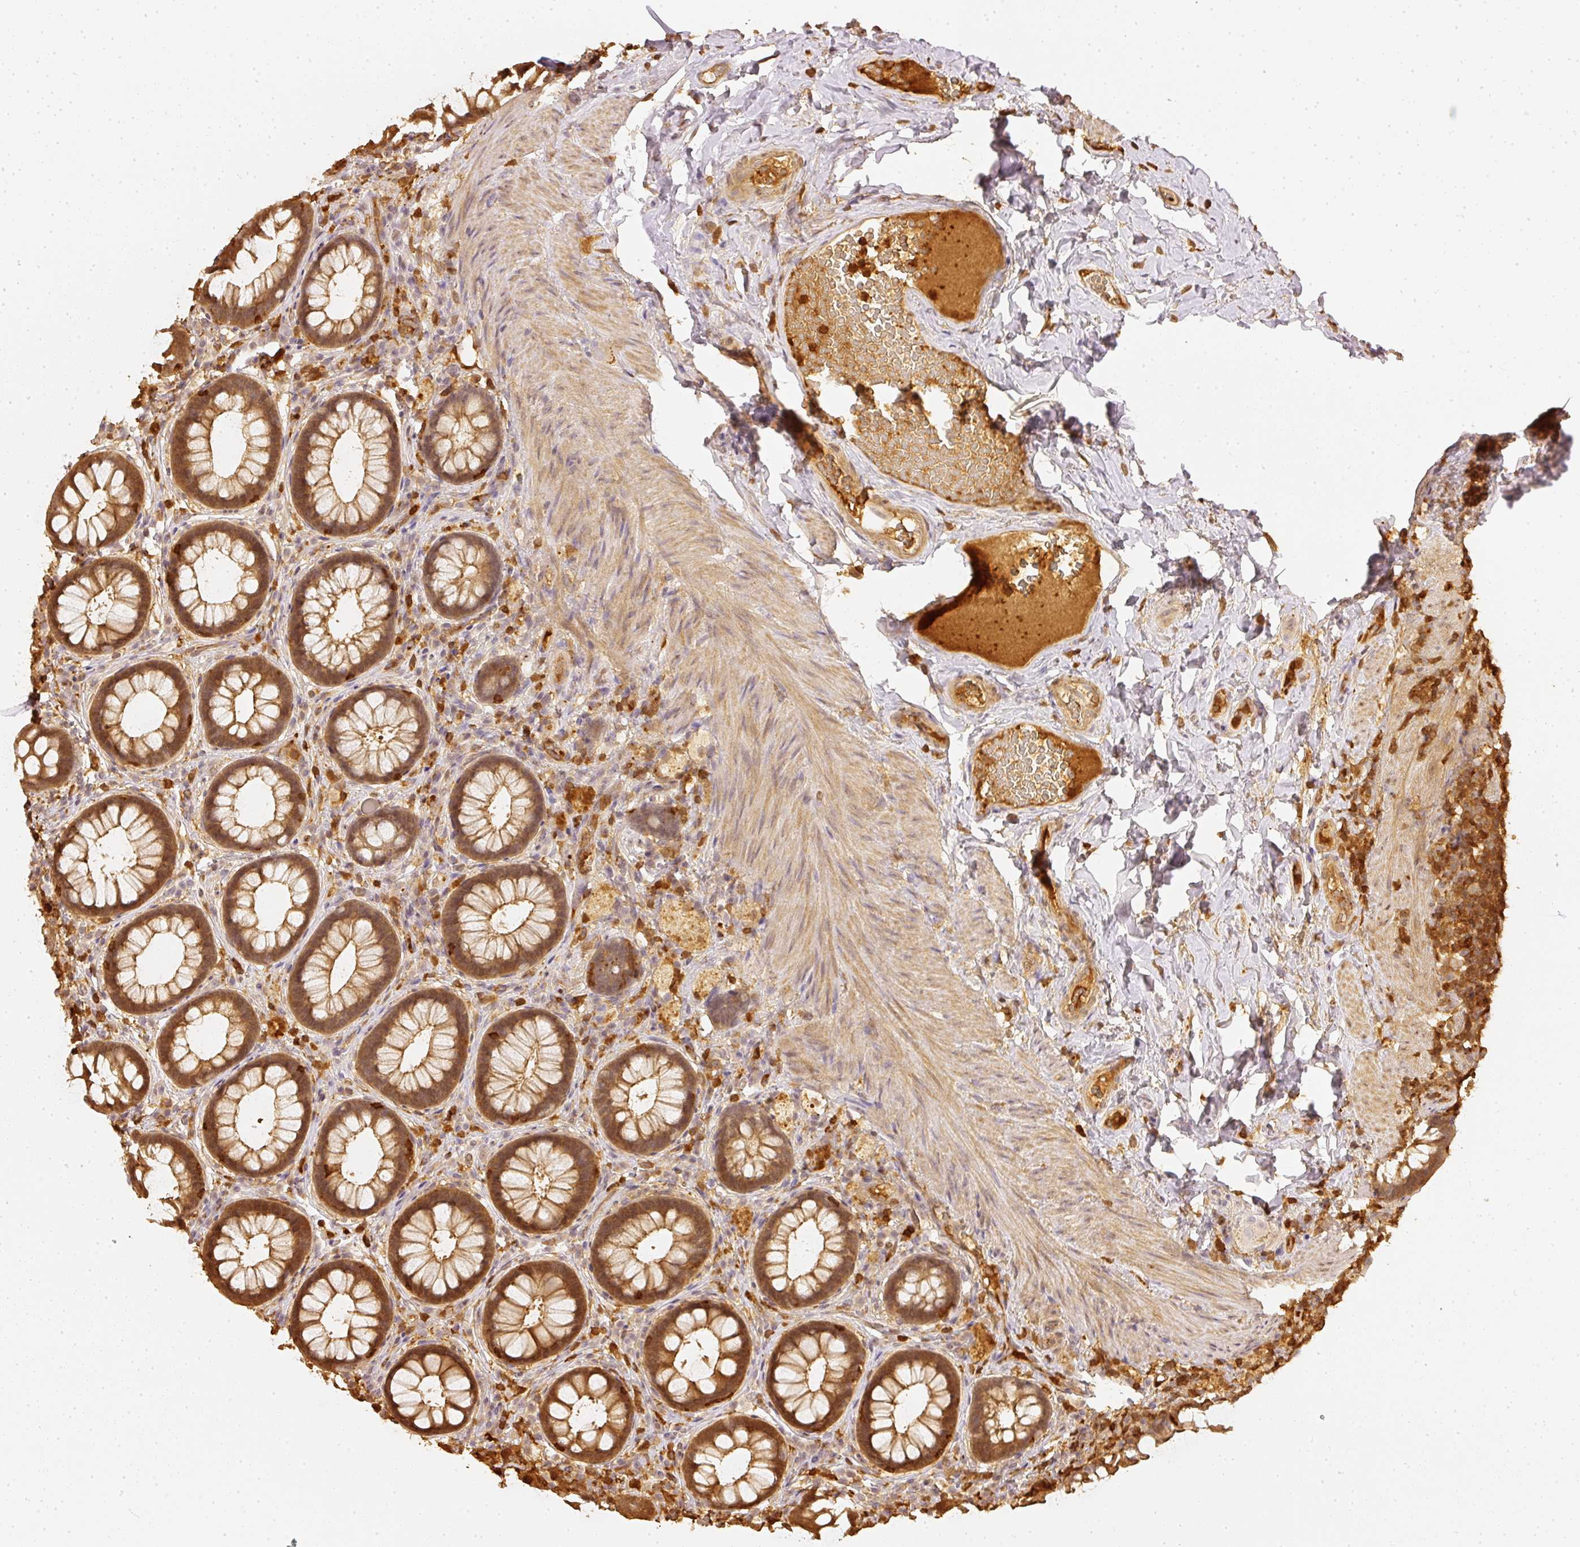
{"staining": {"intensity": "moderate", "quantity": ">75%", "location": "cytoplasmic/membranous"}, "tissue": "rectum", "cell_type": "Glandular cells", "image_type": "normal", "snomed": [{"axis": "morphology", "description": "Normal tissue, NOS"}, {"axis": "topography", "description": "Rectum"}], "caption": "Immunohistochemical staining of benign human rectum reveals medium levels of moderate cytoplasmic/membranous expression in about >75% of glandular cells.", "gene": "PFN1", "patient": {"sex": "female", "age": 69}}